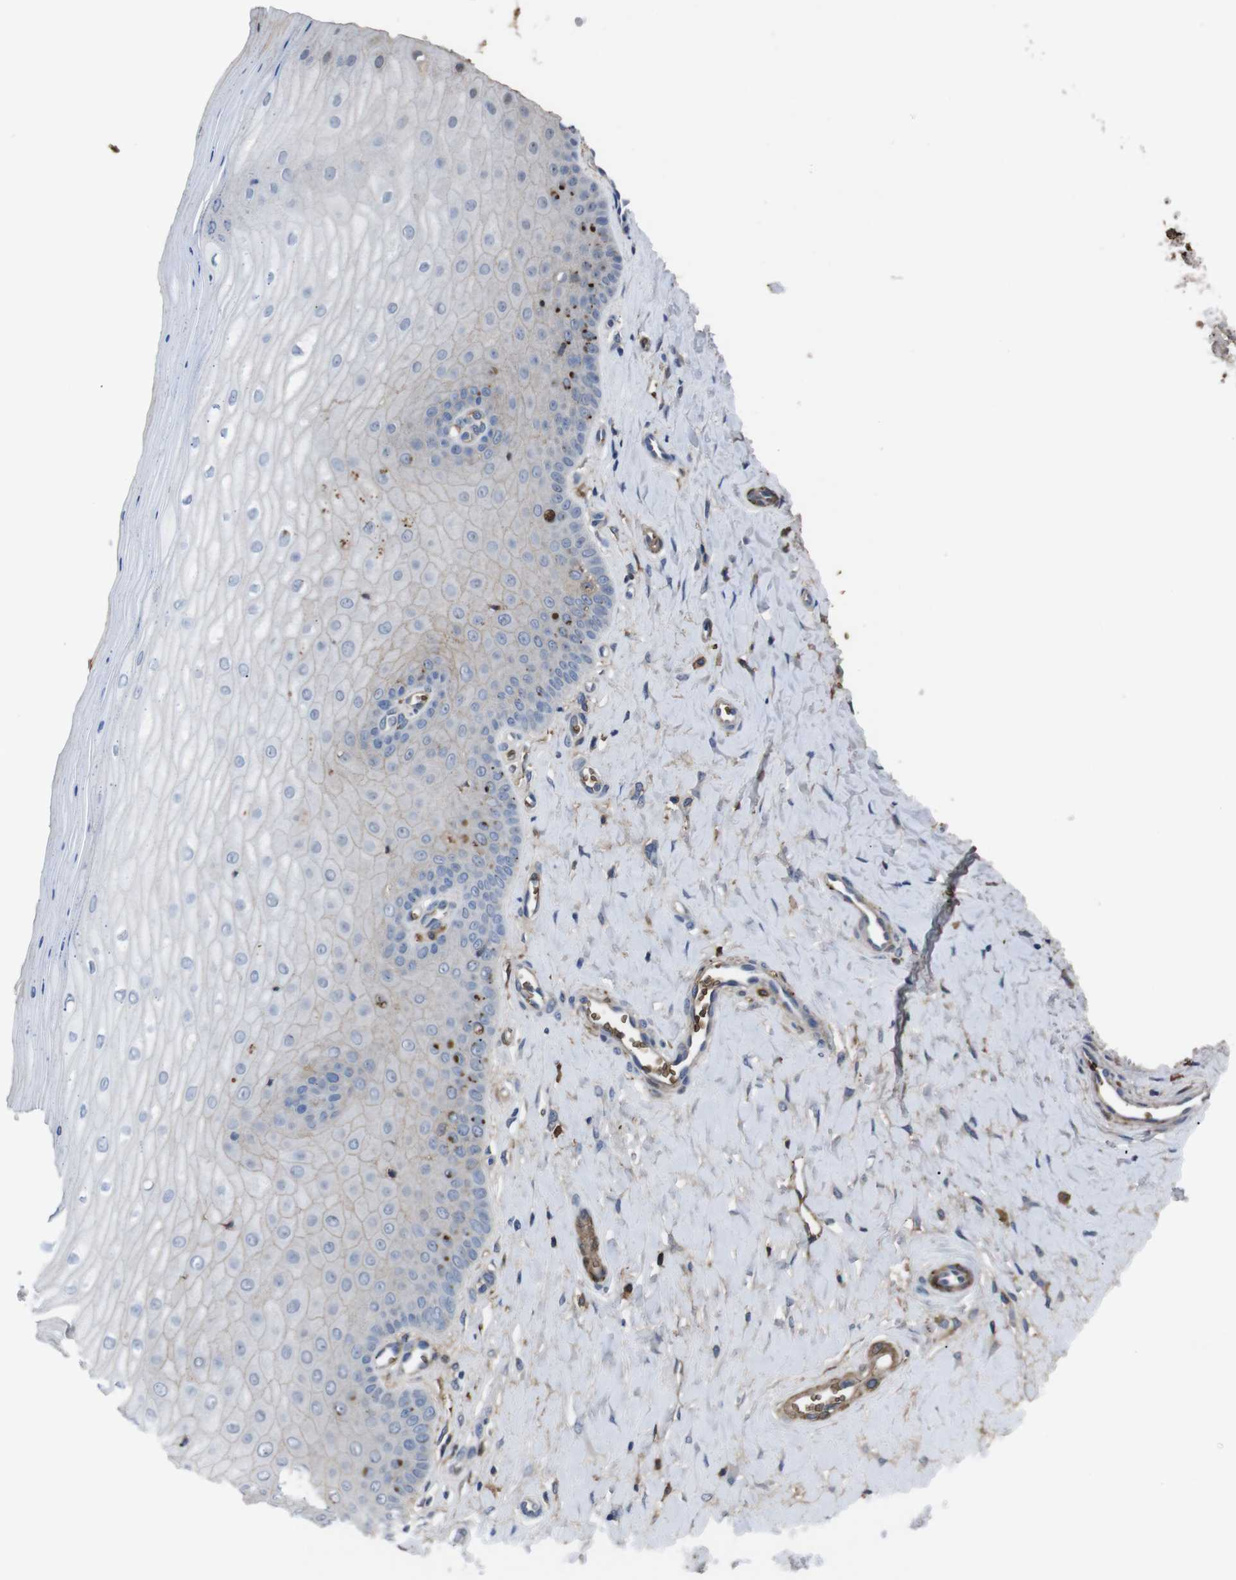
{"staining": {"intensity": "negative", "quantity": "none", "location": "none"}, "tissue": "cervix", "cell_type": "Glandular cells", "image_type": "normal", "snomed": [{"axis": "morphology", "description": "Normal tissue, NOS"}, {"axis": "topography", "description": "Cervix"}], "caption": "DAB immunohistochemical staining of benign human cervix exhibits no significant expression in glandular cells.", "gene": "SPTB", "patient": {"sex": "female", "age": 55}}